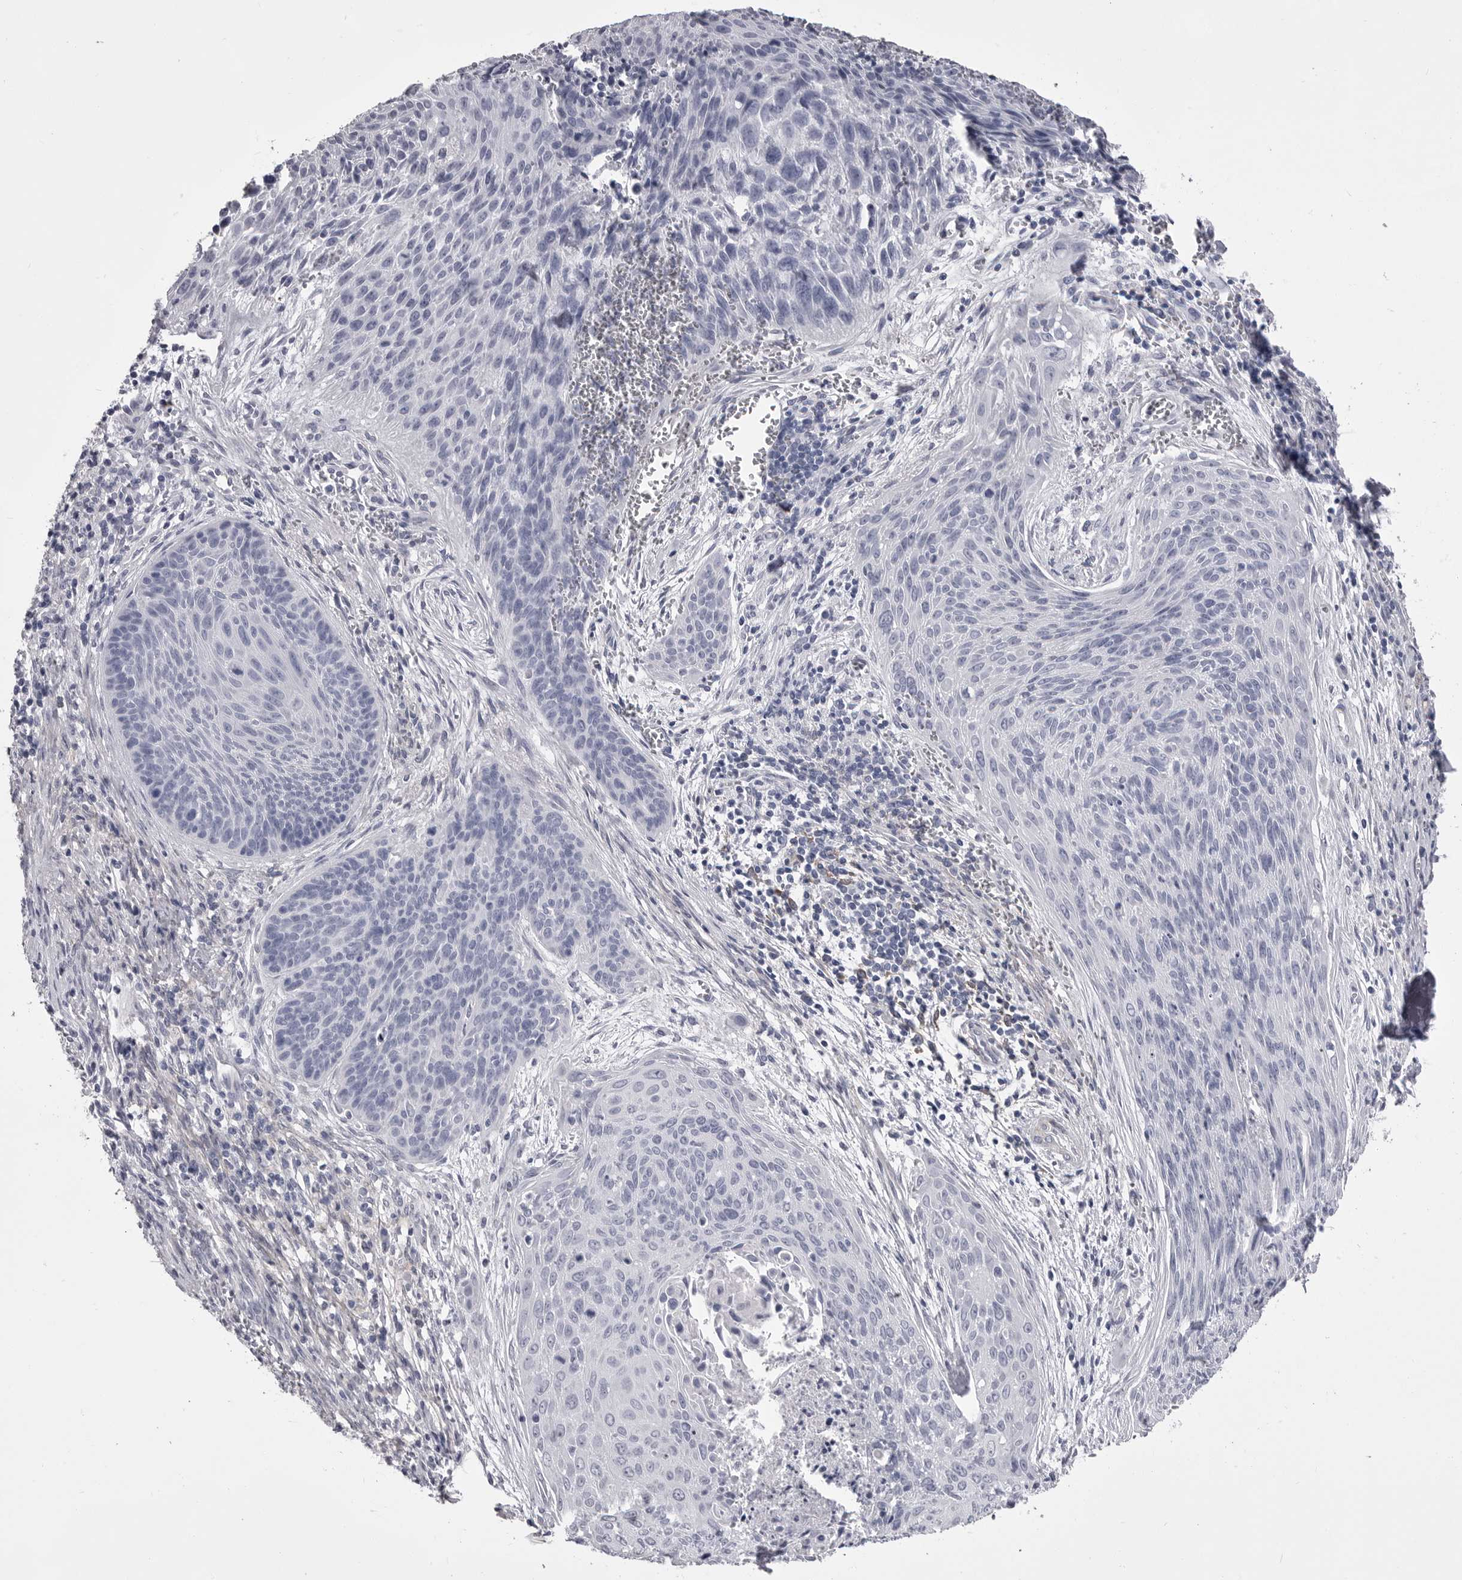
{"staining": {"intensity": "negative", "quantity": "none", "location": "none"}, "tissue": "cervical cancer", "cell_type": "Tumor cells", "image_type": "cancer", "snomed": [{"axis": "morphology", "description": "Squamous cell carcinoma, NOS"}, {"axis": "topography", "description": "Cervix"}], "caption": "Tumor cells show no significant staining in cervical cancer (squamous cell carcinoma). Nuclei are stained in blue.", "gene": "ANK2", "patient": {"sex": "female", "age": 55}}